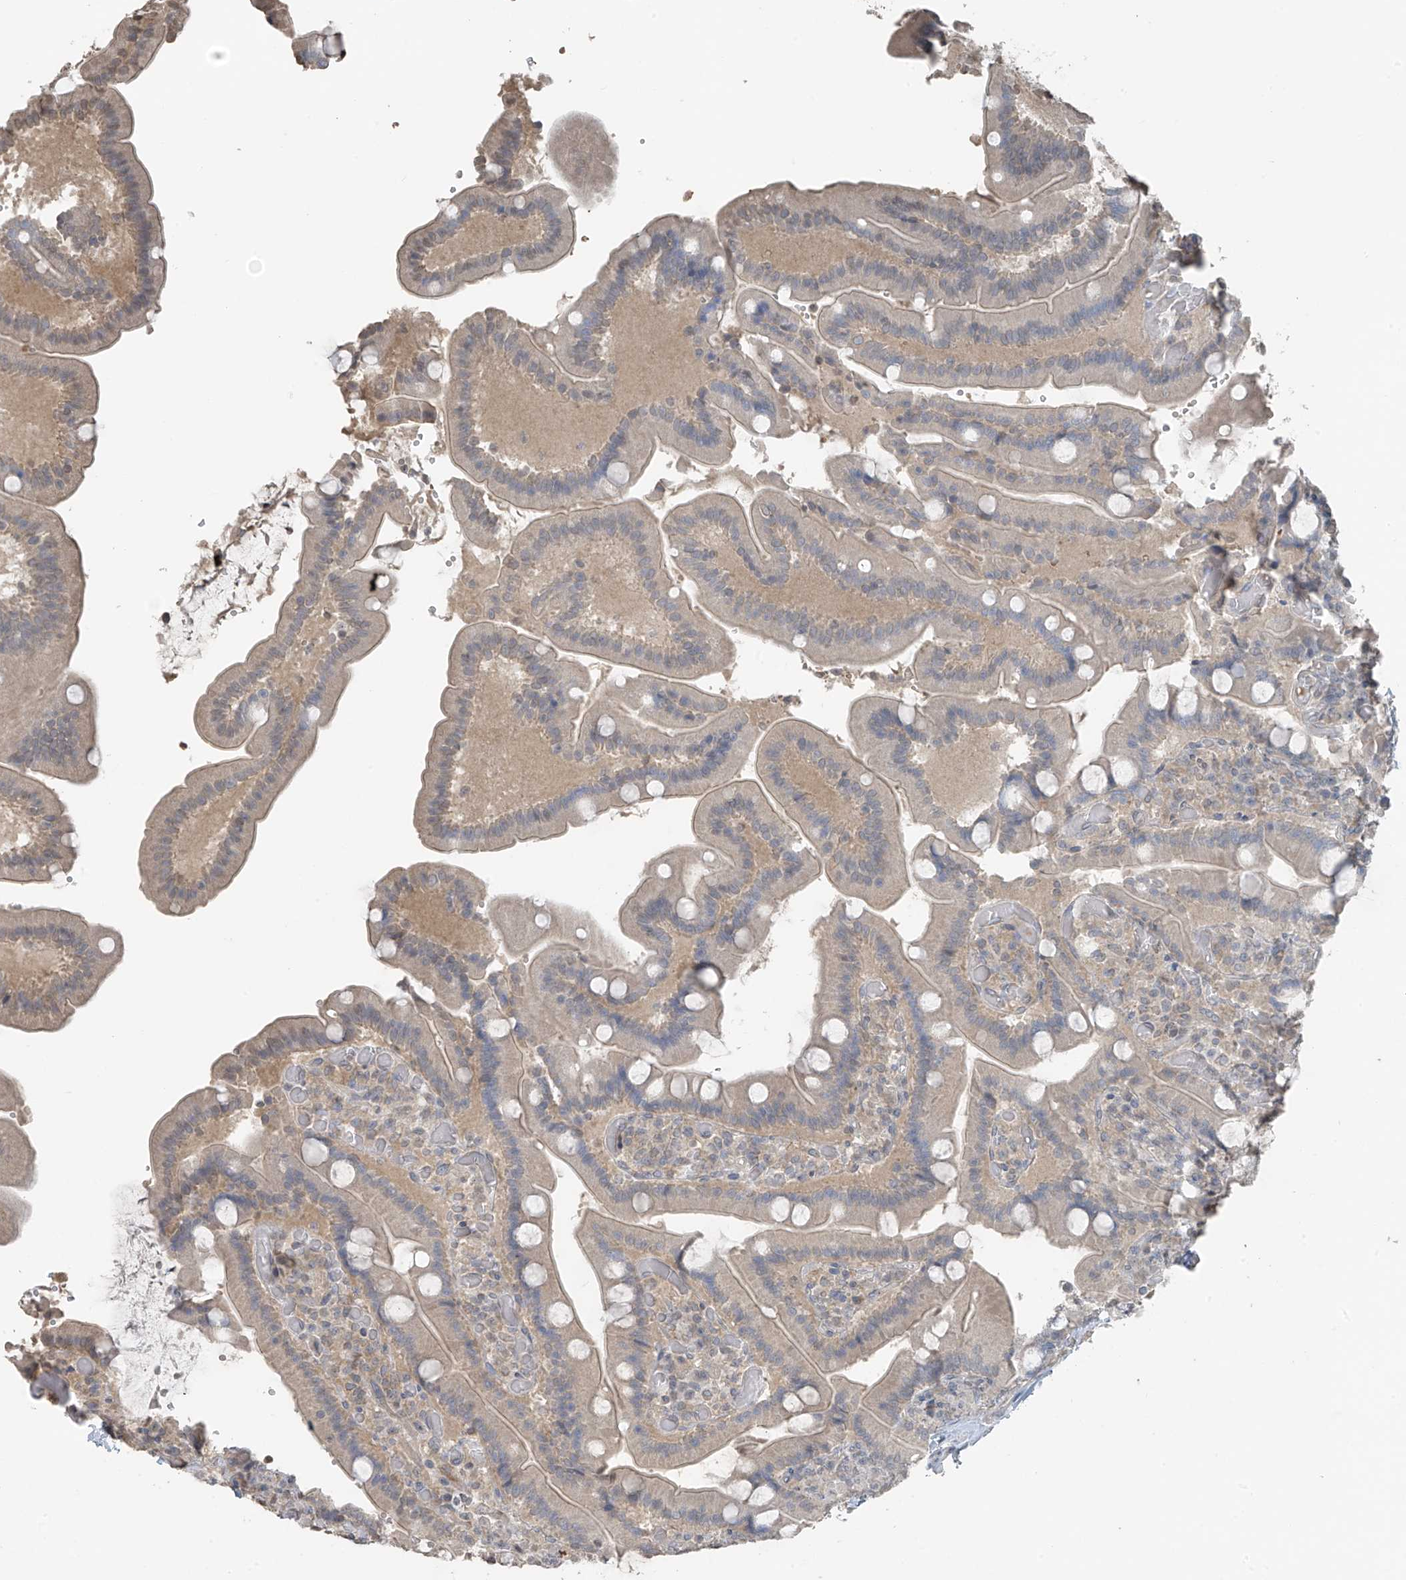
{"staining": {"intensity": "weak", "quantity": "<25%", "location": "cytoplasmic/membranous"}, "tissue": "duodenum", "cell_type": "Glandular cells", "image_type": "normal", "snomed": [{"axis": "morphology", "description": "Normal tissue, NOS"}, {"axis": "topography", "description": "Duodenum"}], "caption": "Immunohistochemistry histopathology image of normal duodenum: duodenum stained with DAB (3,3'-diaminobenzidine) shows no significant protein expression in glandular cells. The staining was performed using DAB to visualize the protein expression in brown, while the nuclei were stained in blue with hematoxylin (Magnification: 20x).", "gene": "HOXA11", "patient": {"sex": "female", "age": 62}}